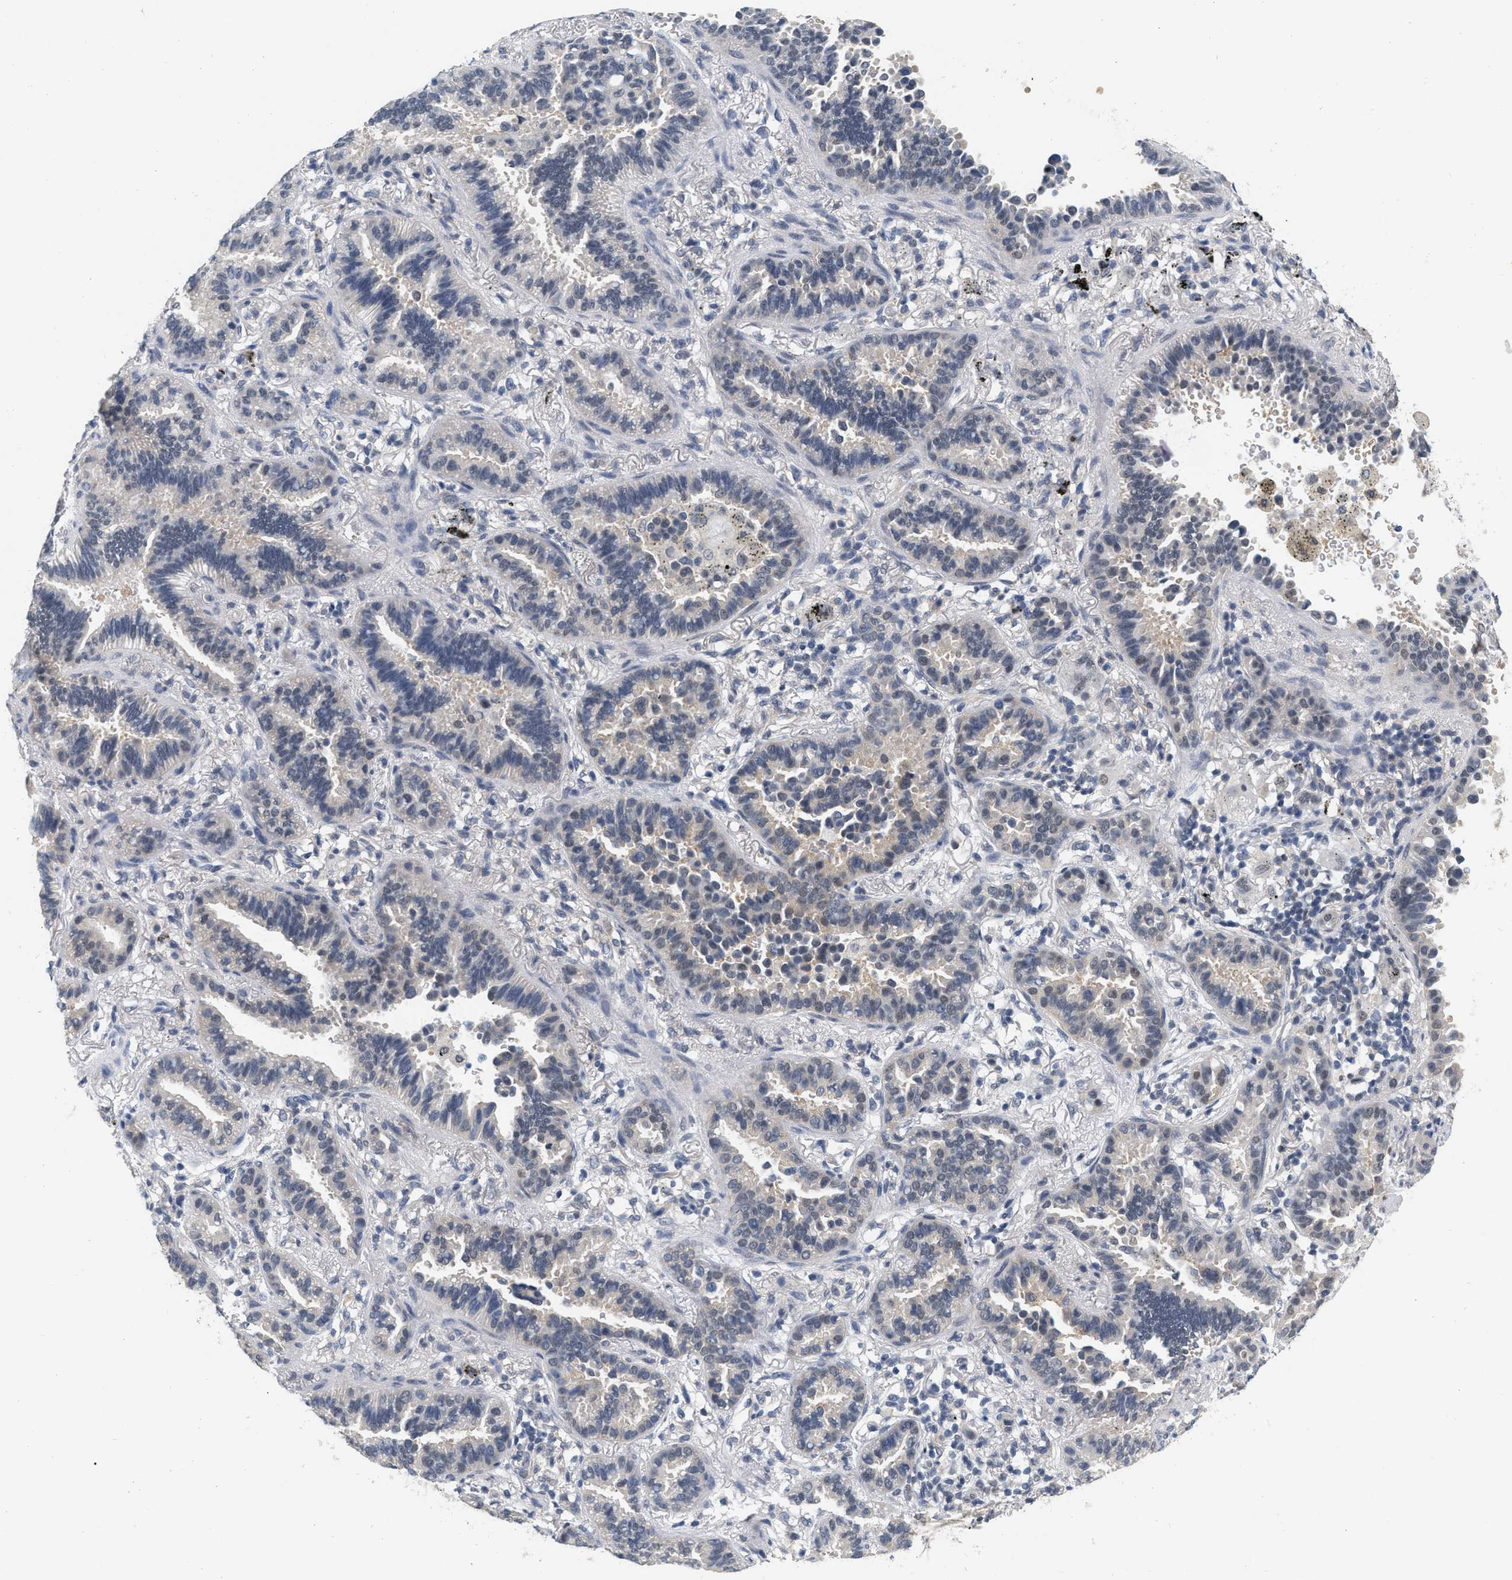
{"staining": {"intensity": "negative", "quantity": "none", "location": "none"}, "tissue": "lung cancer", "cell_type": "Tumor cells", "image_type": "cancer", "snomed": [{"axis": "morphology", "description": "Normal tissue, NOS"}, {"axis": "morphology", "description": "Adenocarcinoma, NOS"}, {"axis": "topography", "description": "Lung"}], "caption": "Immunohistochemistry (IHC) micrograph of neoplastic tissue: human lung cancer (adenocarcinoma) stained with DAB demonstrates no significant protein positivity in tumor cells.", "gene": "RUVBL1", "patient": {"sex": "male", "age": 59}}